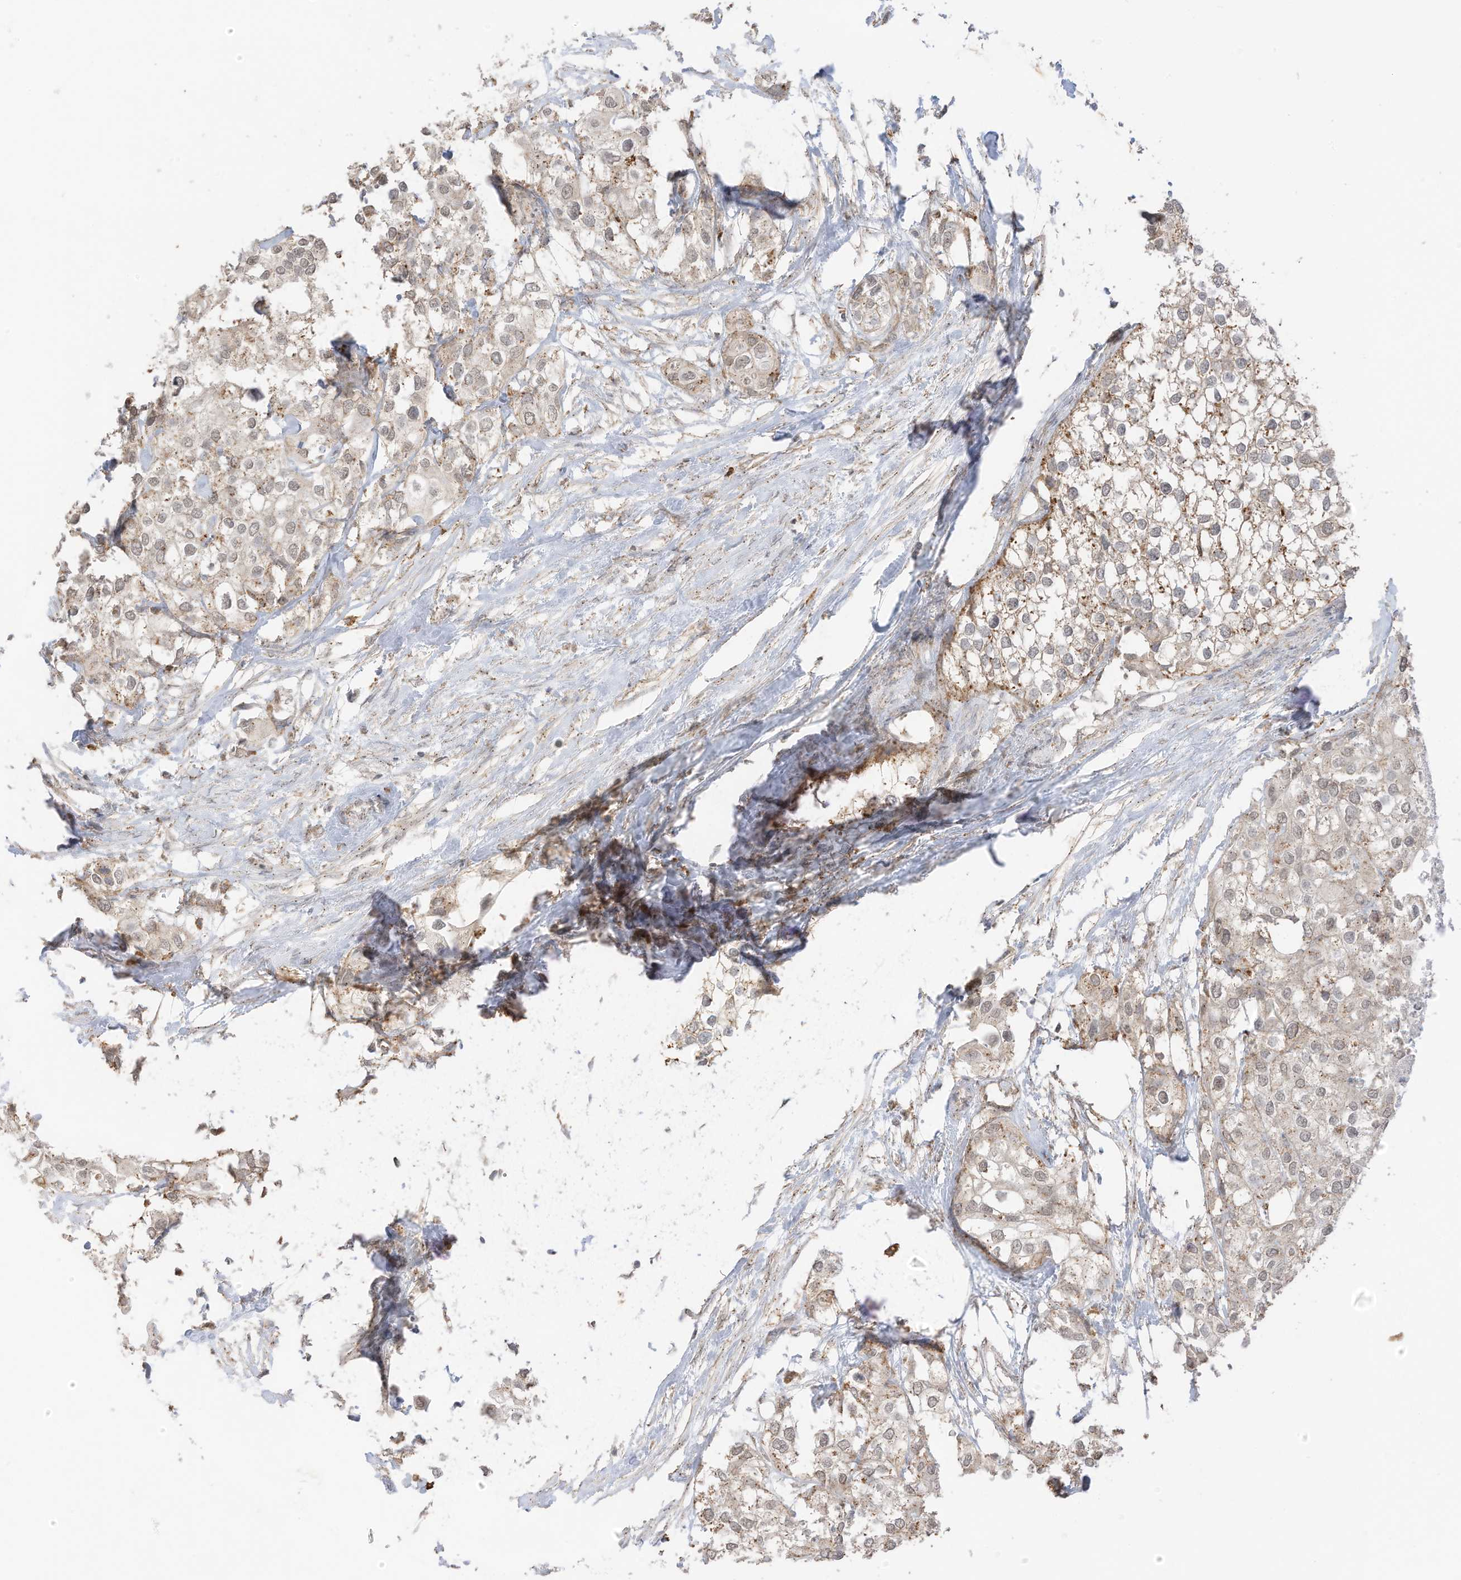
{"staining": {"intensity": "weak", "quantity": "<25%", "location": "cytoplasmic/membranous"}, "tissue": "urothelial cancer", "cell_type": "Tumor cells", "image_type": "cancer", "snomed": [{"axis": "morphology", "description": "Urothelial carcinoma, High grade"}, {"axis": "topography", "description": "Urinary bladder"}], "caption": "Tumor cells show no significant expression in high-grade urothelial carcinoma.", "gene": "N4BP3", "patient": {"sex": "male", "age": 64}}